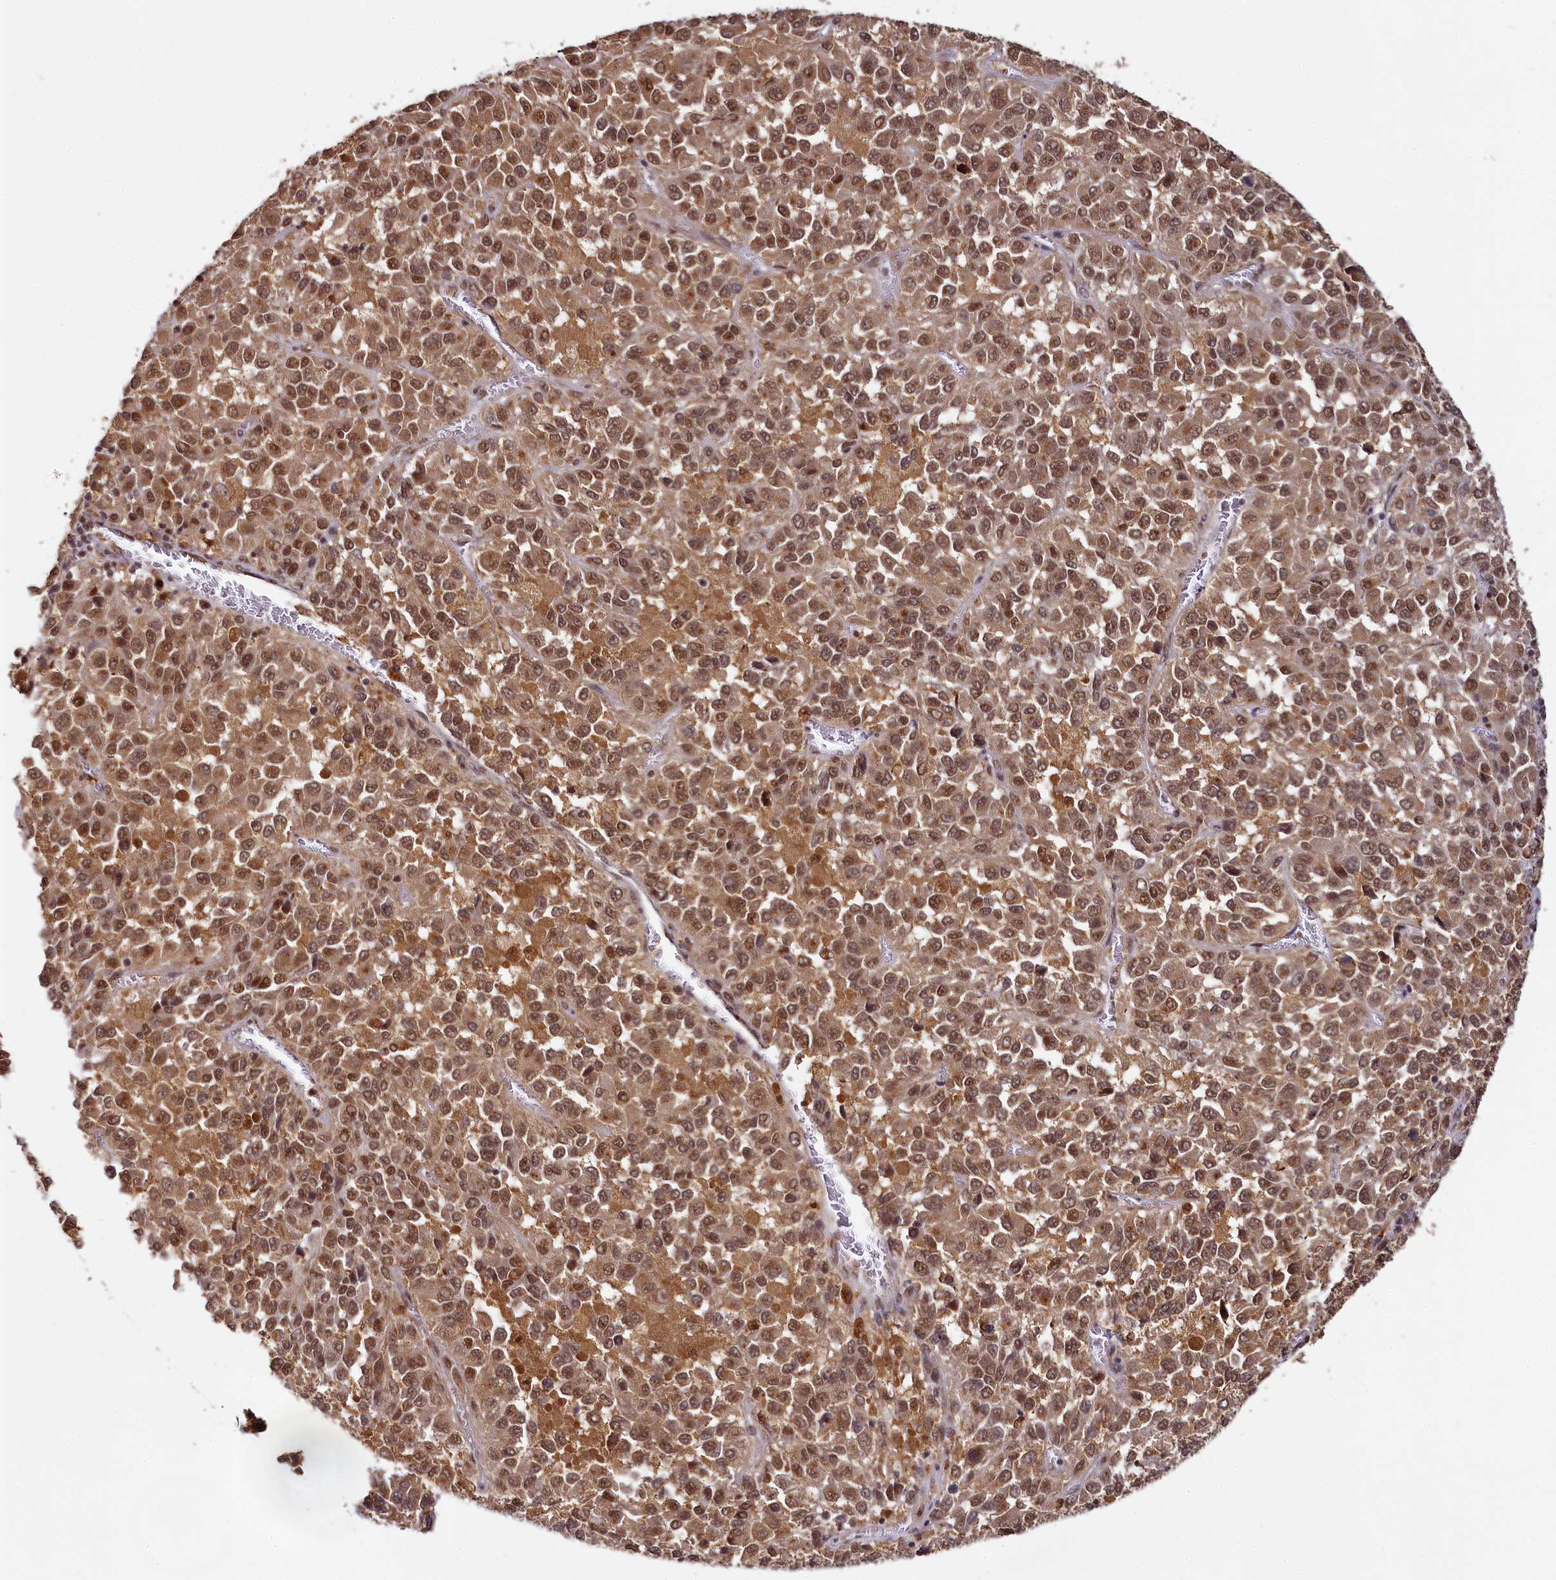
{"staining": {"intensity": "moderate", "quantity": ">75%", "location": "cytoplasmic/membranous,nuclear"}, "tissue": "melanoma", "cell_type": "Tumor cells", "image_type": "cancer", "snomed": [{"axis": "morphology", "description": "Malignant melanoma, Metastatic site"}, {"axis": "topography", "description": "Lung"}], "caption": "The photomicrograph shows a brown stain indicating the presence of a protein in the cytoplasmic/membranous and nuclear of tumor cells in malignant melanoma (metastatic site).", "gene": "PPHLN1", "patient": {"sex": "male", "age": 64}}